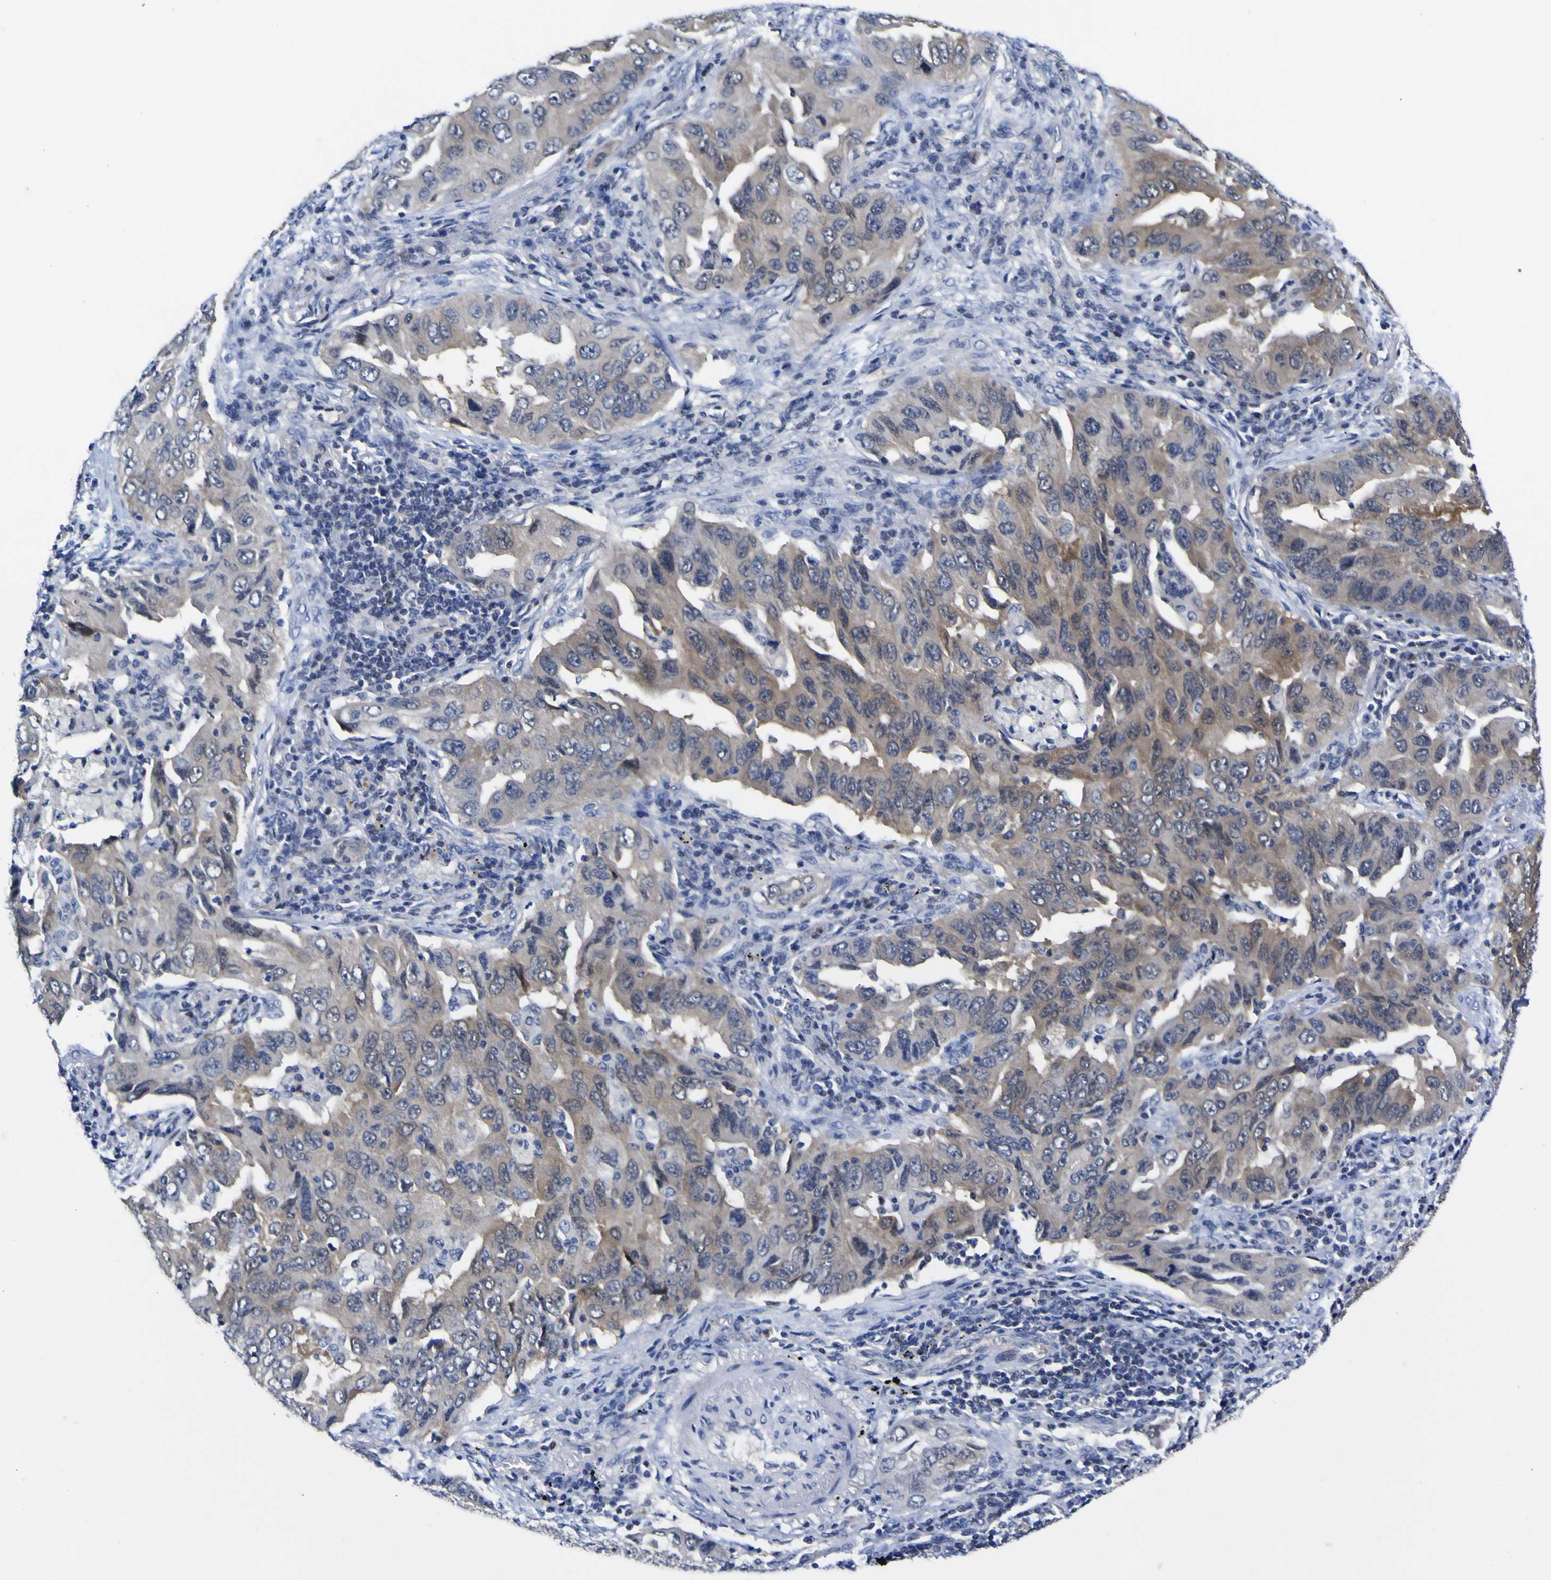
{"staining": {"intensity": "moderate", "quantity": "25%-75%", "location": "cytoplasmic/membranous"}, "tissue": "lung cancer", "cell_type": "Tumor cells", "image_type": "cancer", "snomed": [{"axis": "morphology", "description": "Adenocarcinoma, NOS"}, {"axis": "topography", "description": "Lung"}], "caption": "Immunohistochemical staining of lung cancer reveals medium levels of moderate cytoplasmic/membranous protein staining in about 25%-75% of tumor cells.", "gene": "CASP6", "patient": {"sex": "female", "age": 65}}